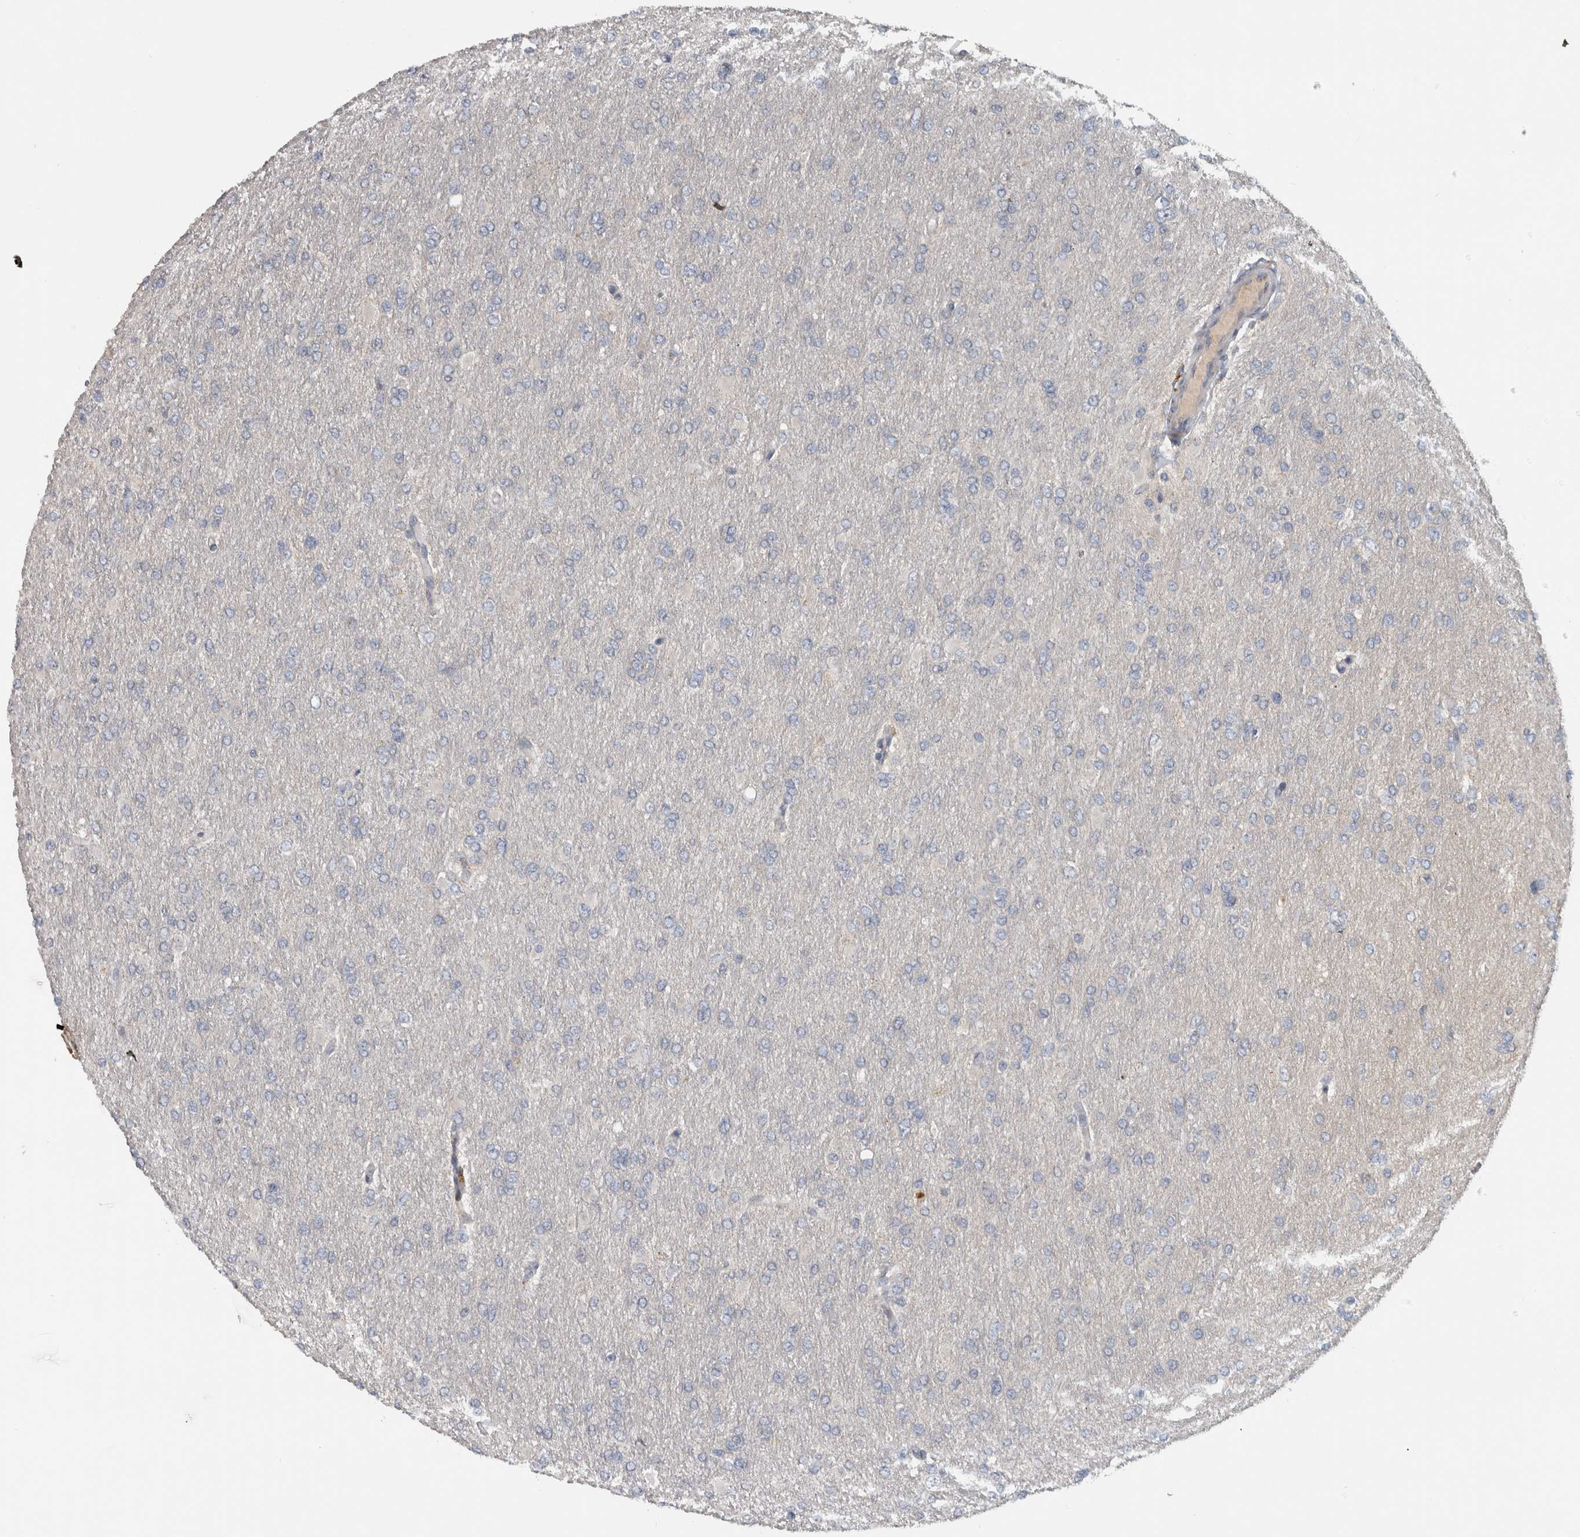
{"staining": {"intensity": "negative", "quantity": "none", "location": "none"}, "tissue": "glioma", "cell_type": "Tumor cells", "image_type": "cancer", "snomed": [{"axis": "morphology", "description": "Glioma, malignant, High grade"}, {"axis": "topography", "description": "Cerebral cortex"}], "caption": "Photomicrograph shows no significant protein staining in tumor cells of malignant glioma (high-grade).", "gene": "FAM83G", "patient": {"sex": "female", "age": 36}}